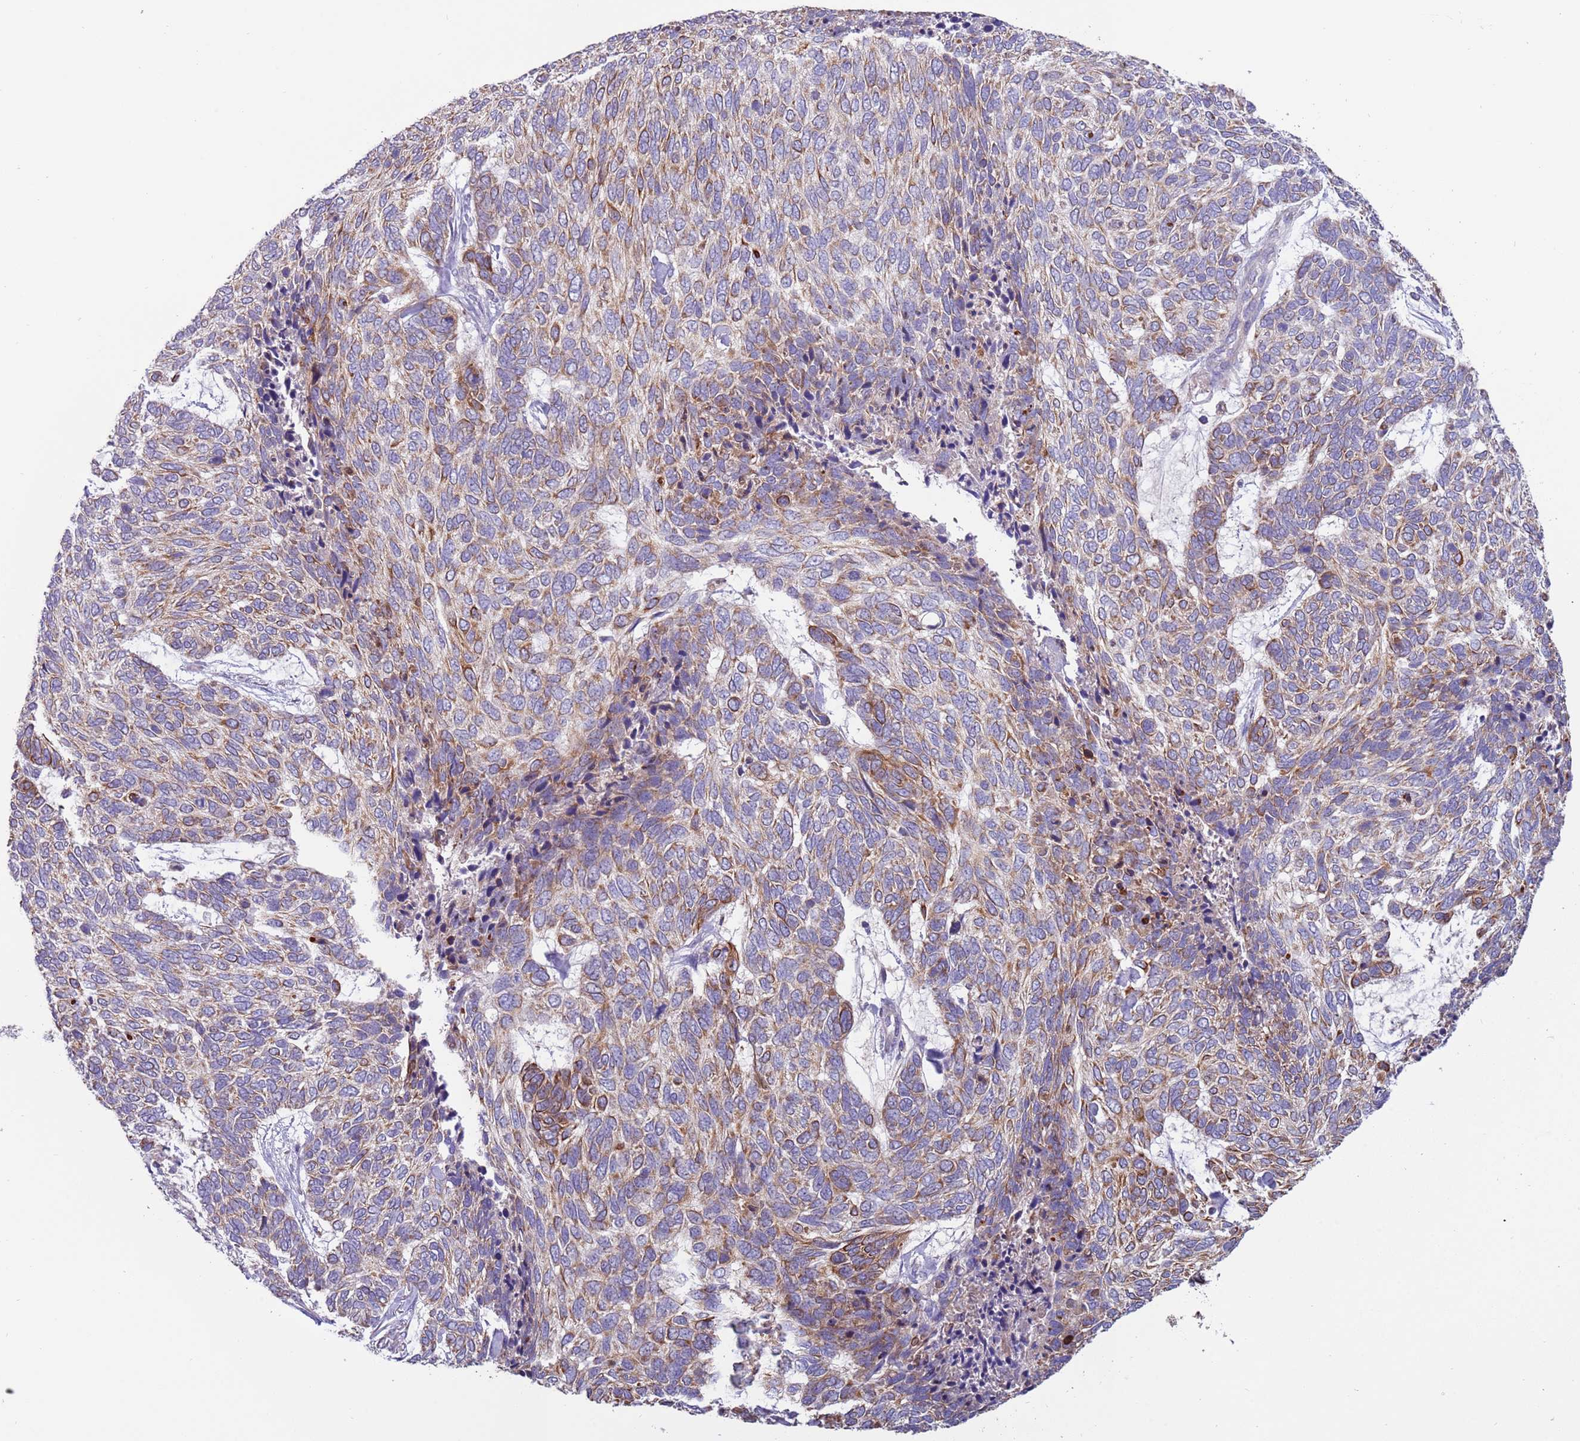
{"staining": {"intensity": "moderate", "quantity": "25%-75%", "location": "cytoplasmic/membranous"}, "tissue": "skin cancer", "cell_type": "Tumor cells", "image_type": "cancer", "snomed": [{"axis": "morphology", "description": "Basal cell carcinoma"}, {"axis": "topography", "description": "Skin"}], "caption": "Skin cancer (basal cell carcinoma) stained with a brown dye demonstrates moderate cytoplasmic/membranous positive staining in approximately 25%-75% of tumor cells.", "gene": "UQCRQ", "patient": {"sex": "female", "age": 65}}